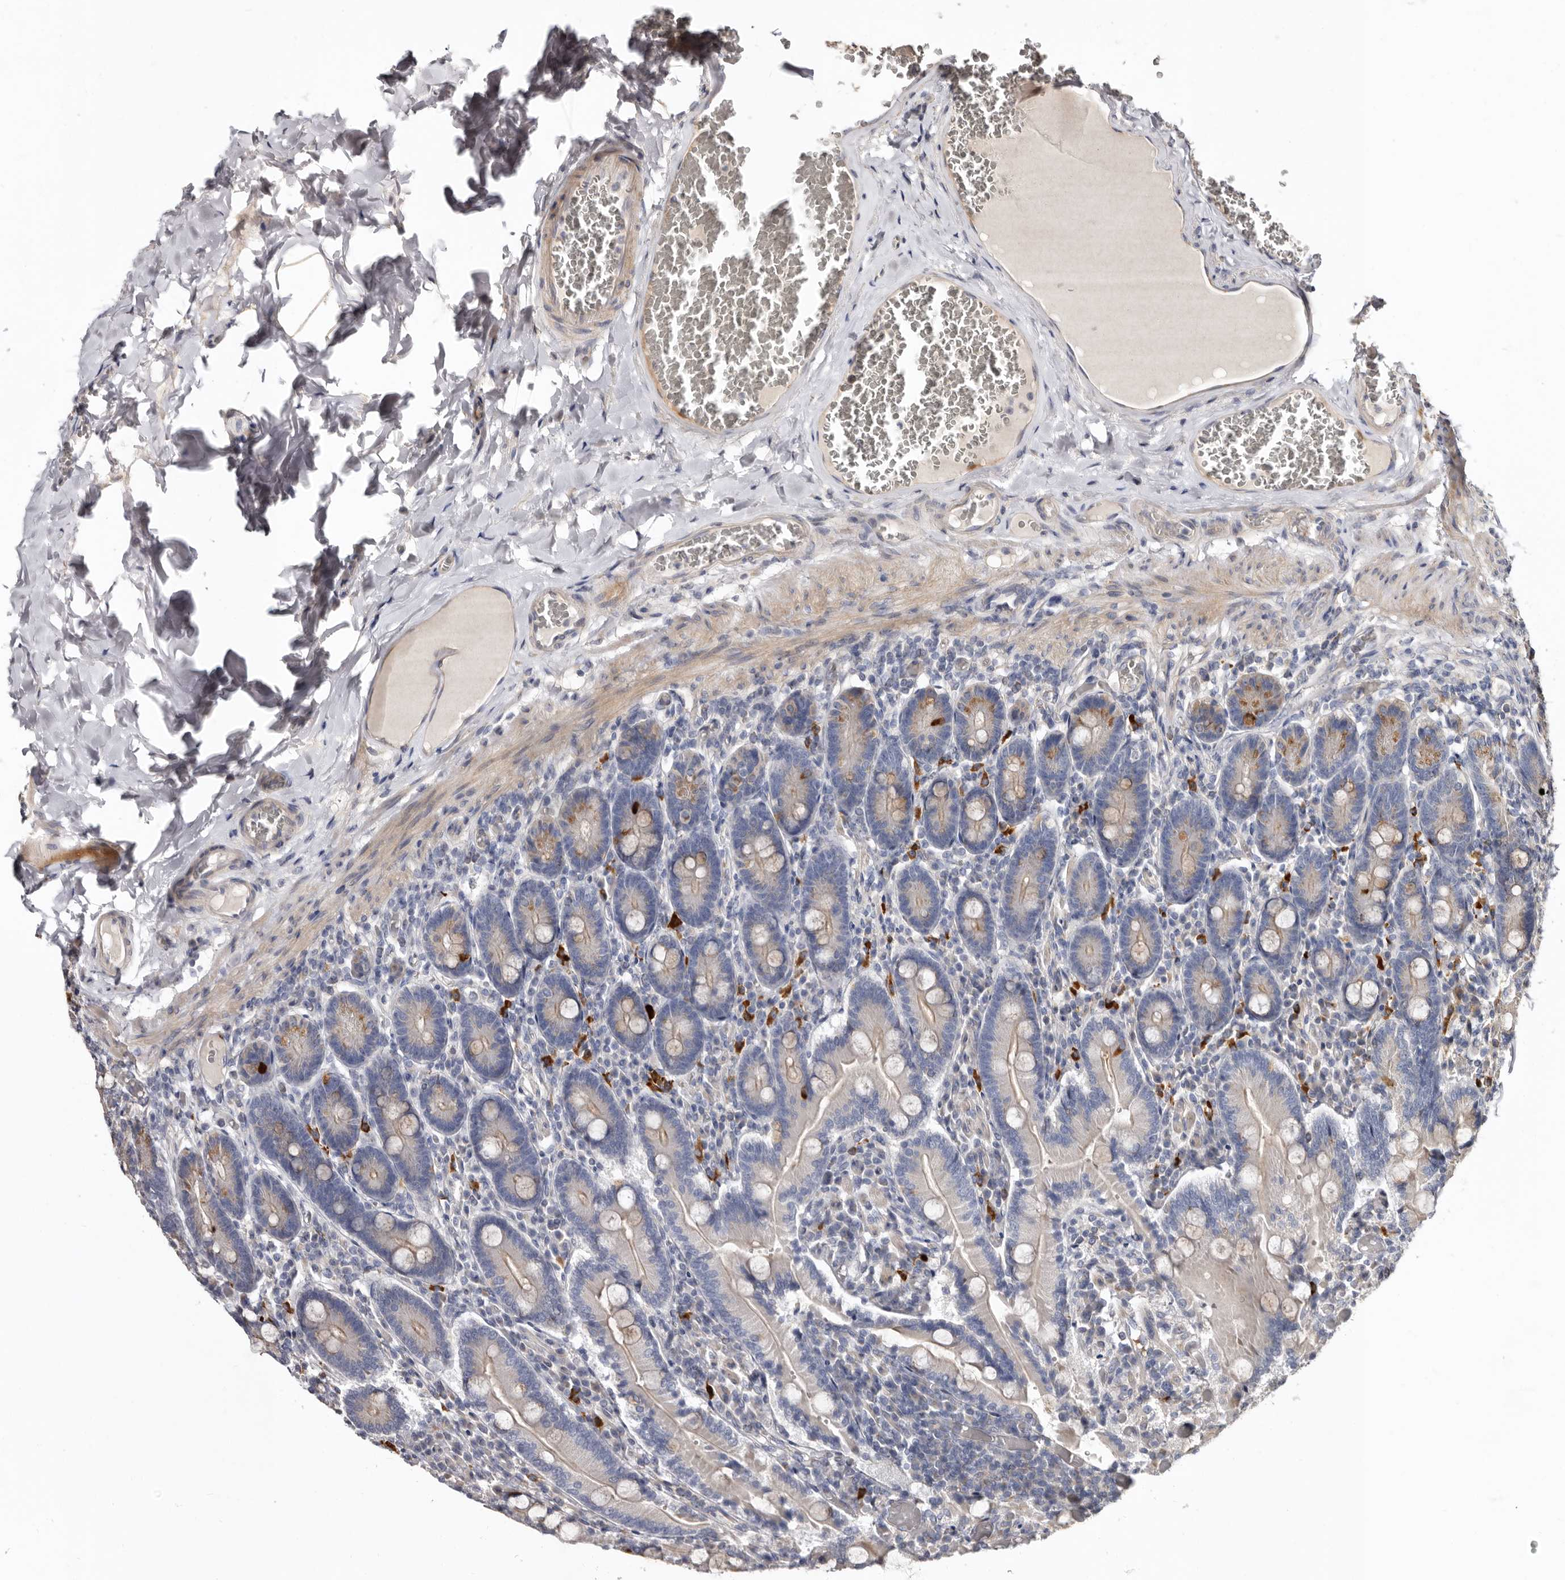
{"staining": {"intensity": "weak", "quantity": "25%-75%", "location": "cytoplasmic/membranous"}, "tissue": "duodenum", "cell_type": "Glandular cells", "image_type": "normal", "snomed": [{"axis": "morphology", "description": "Normal tissue, NOS"}, {"axis": "topography", "description": "Duodenum"}], "caption": "Protein positivity by immunohistochemistry shows weak cytoplasmic/membranous expression in about 25%-75% of glandular cells in unremarkable duodenum.", "gene": "ASIC5", "patient": {"sex": "female", "age": 62}}